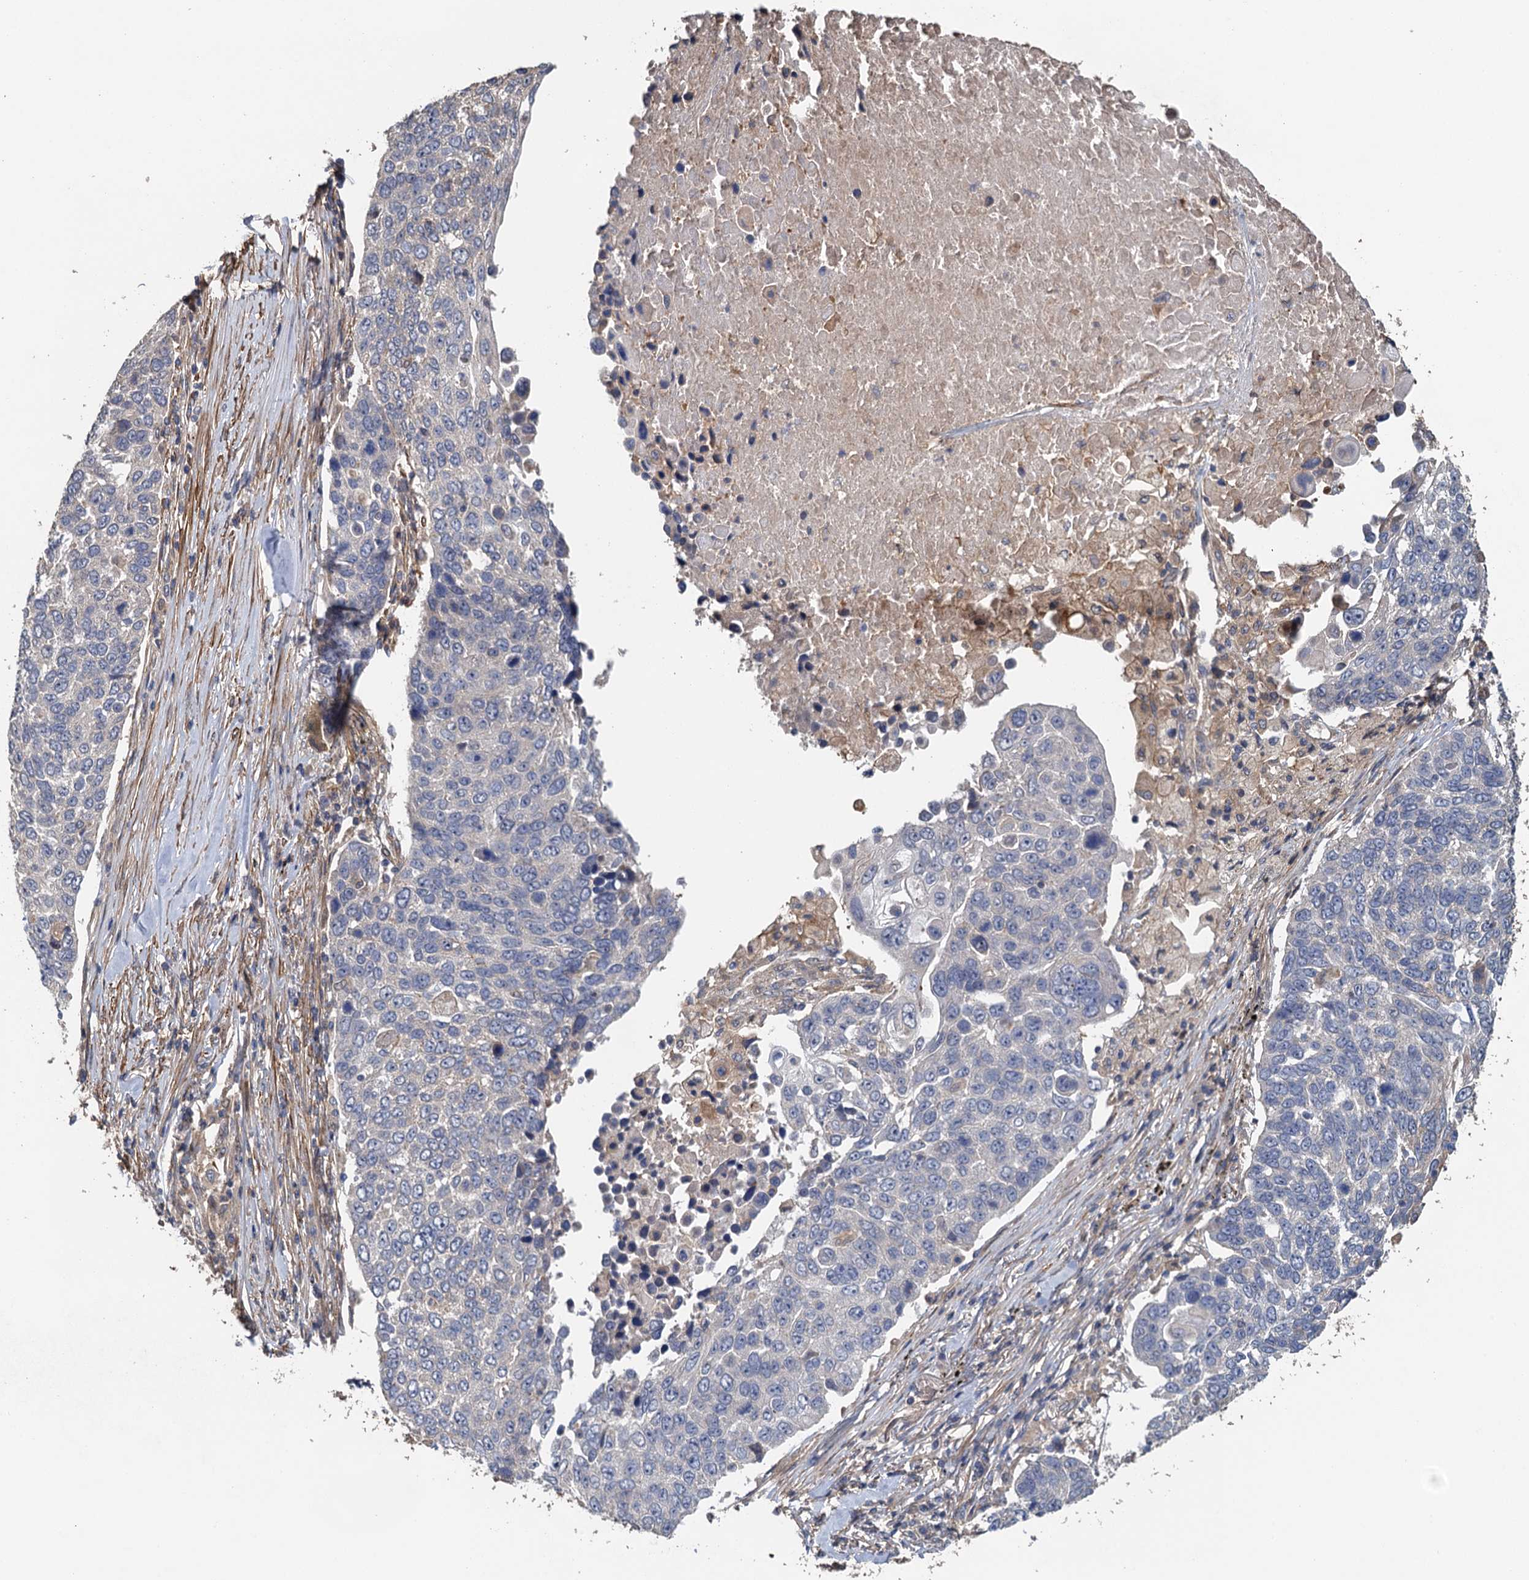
{"staining": {"intensity": "negative", "quantity": "none", "location": "none"}, "tissue": "lung cancer", "cell_type": "Tumor cells", "image_type": "cancer", "snomed": [{"axis": "morphology", "description": "Squamous cell carcinoma, NOS"}, {"axis": "topography", "description": "Lung"}], "caption": "Immunohistochemistry micrograph of lung cancer (squamous cell carcinoma) stained for a protein (brown), which displays no expression in tumor cells.", "gene": "MEAK7", "patient": {"sex": "male", "age": 66}}